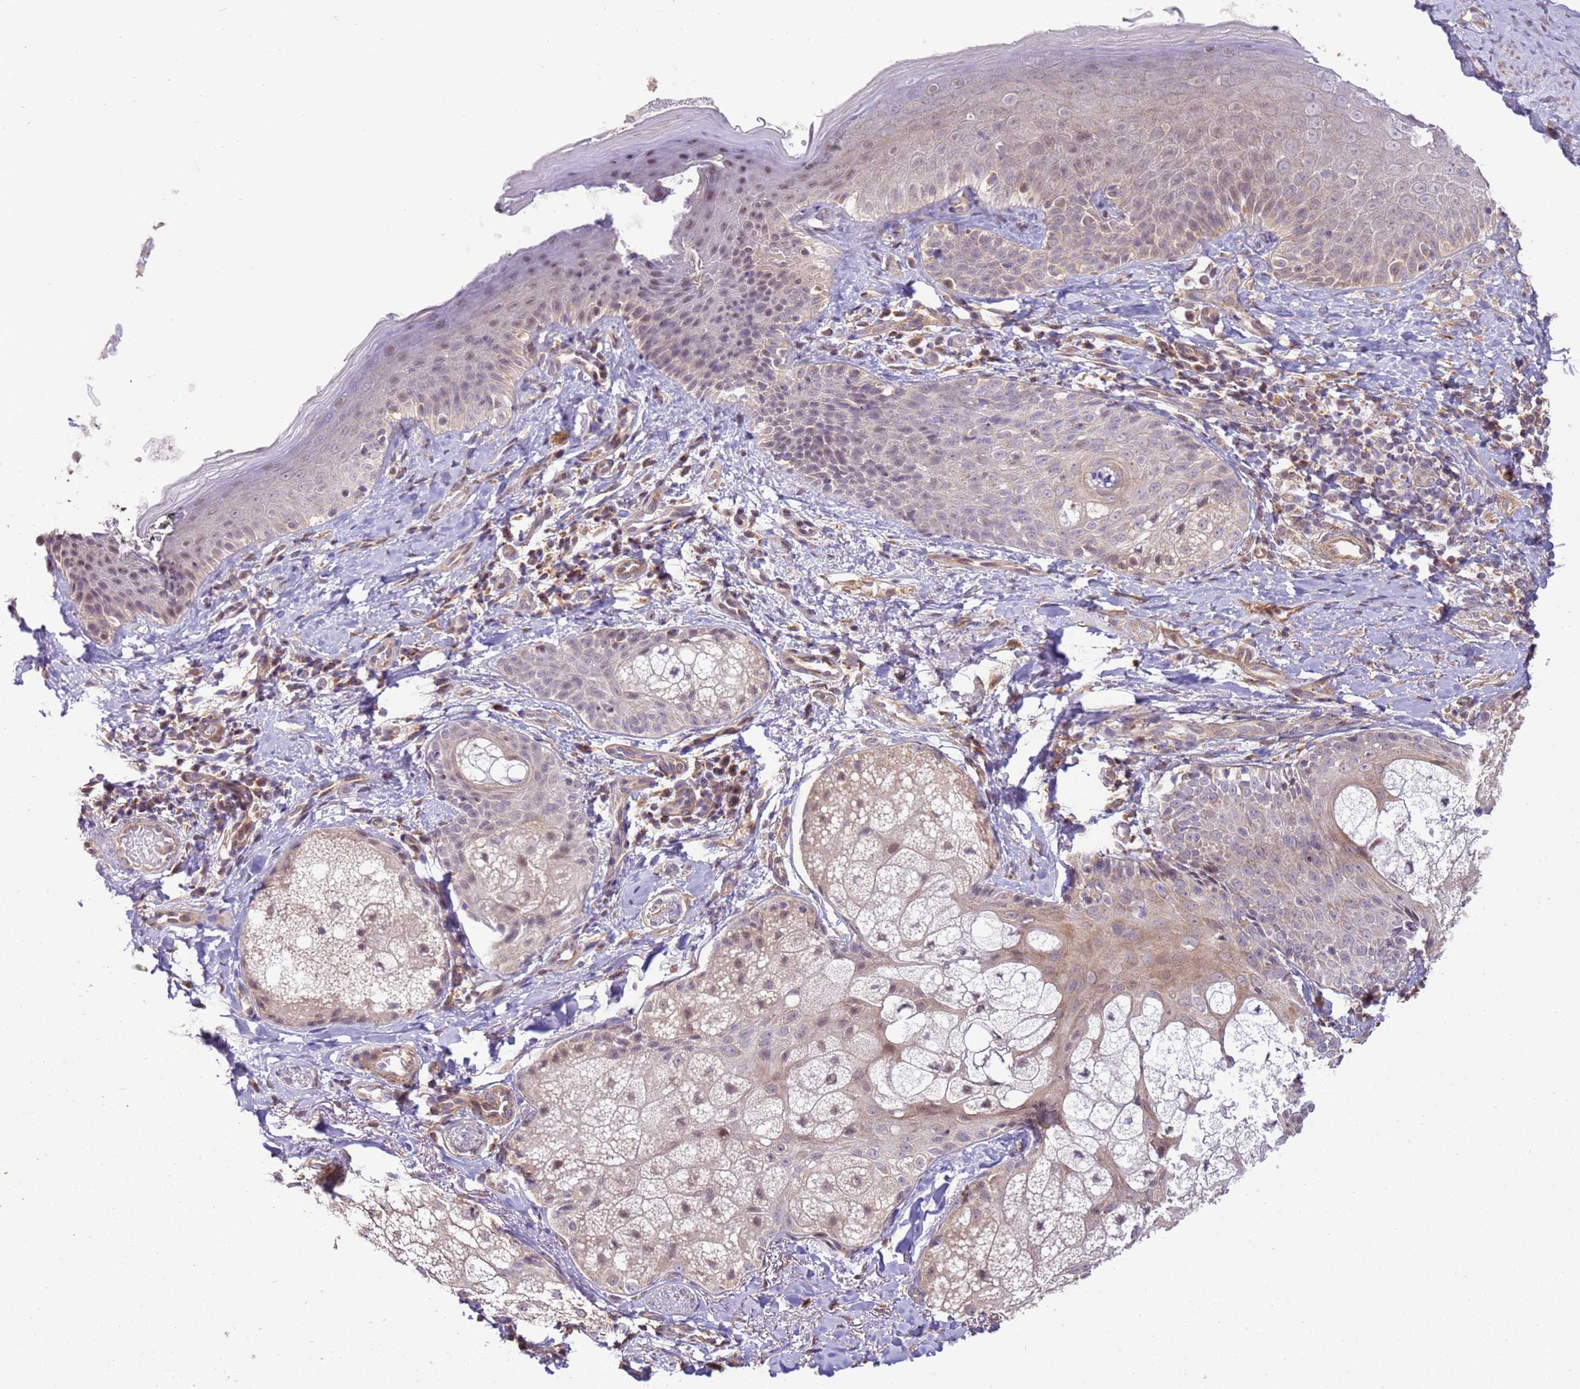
{"staining": {"intensity": "negative", "quantity": "none", "location": "none"}, "tissue": "skin", "cell_type": "Fibroblasts", "image_type": "normal", "snomed": [{"axis": "morphology", "description": "Normal tissue, NOS"}, {"axis": "topography", "description": "Skin"}], "caption": "Immunohistochemical staining of benign skin demonstrates no significant expression in fibroblasts.", "gene": "SCARA3", "patient": {"sex": "male", "age": 57}}